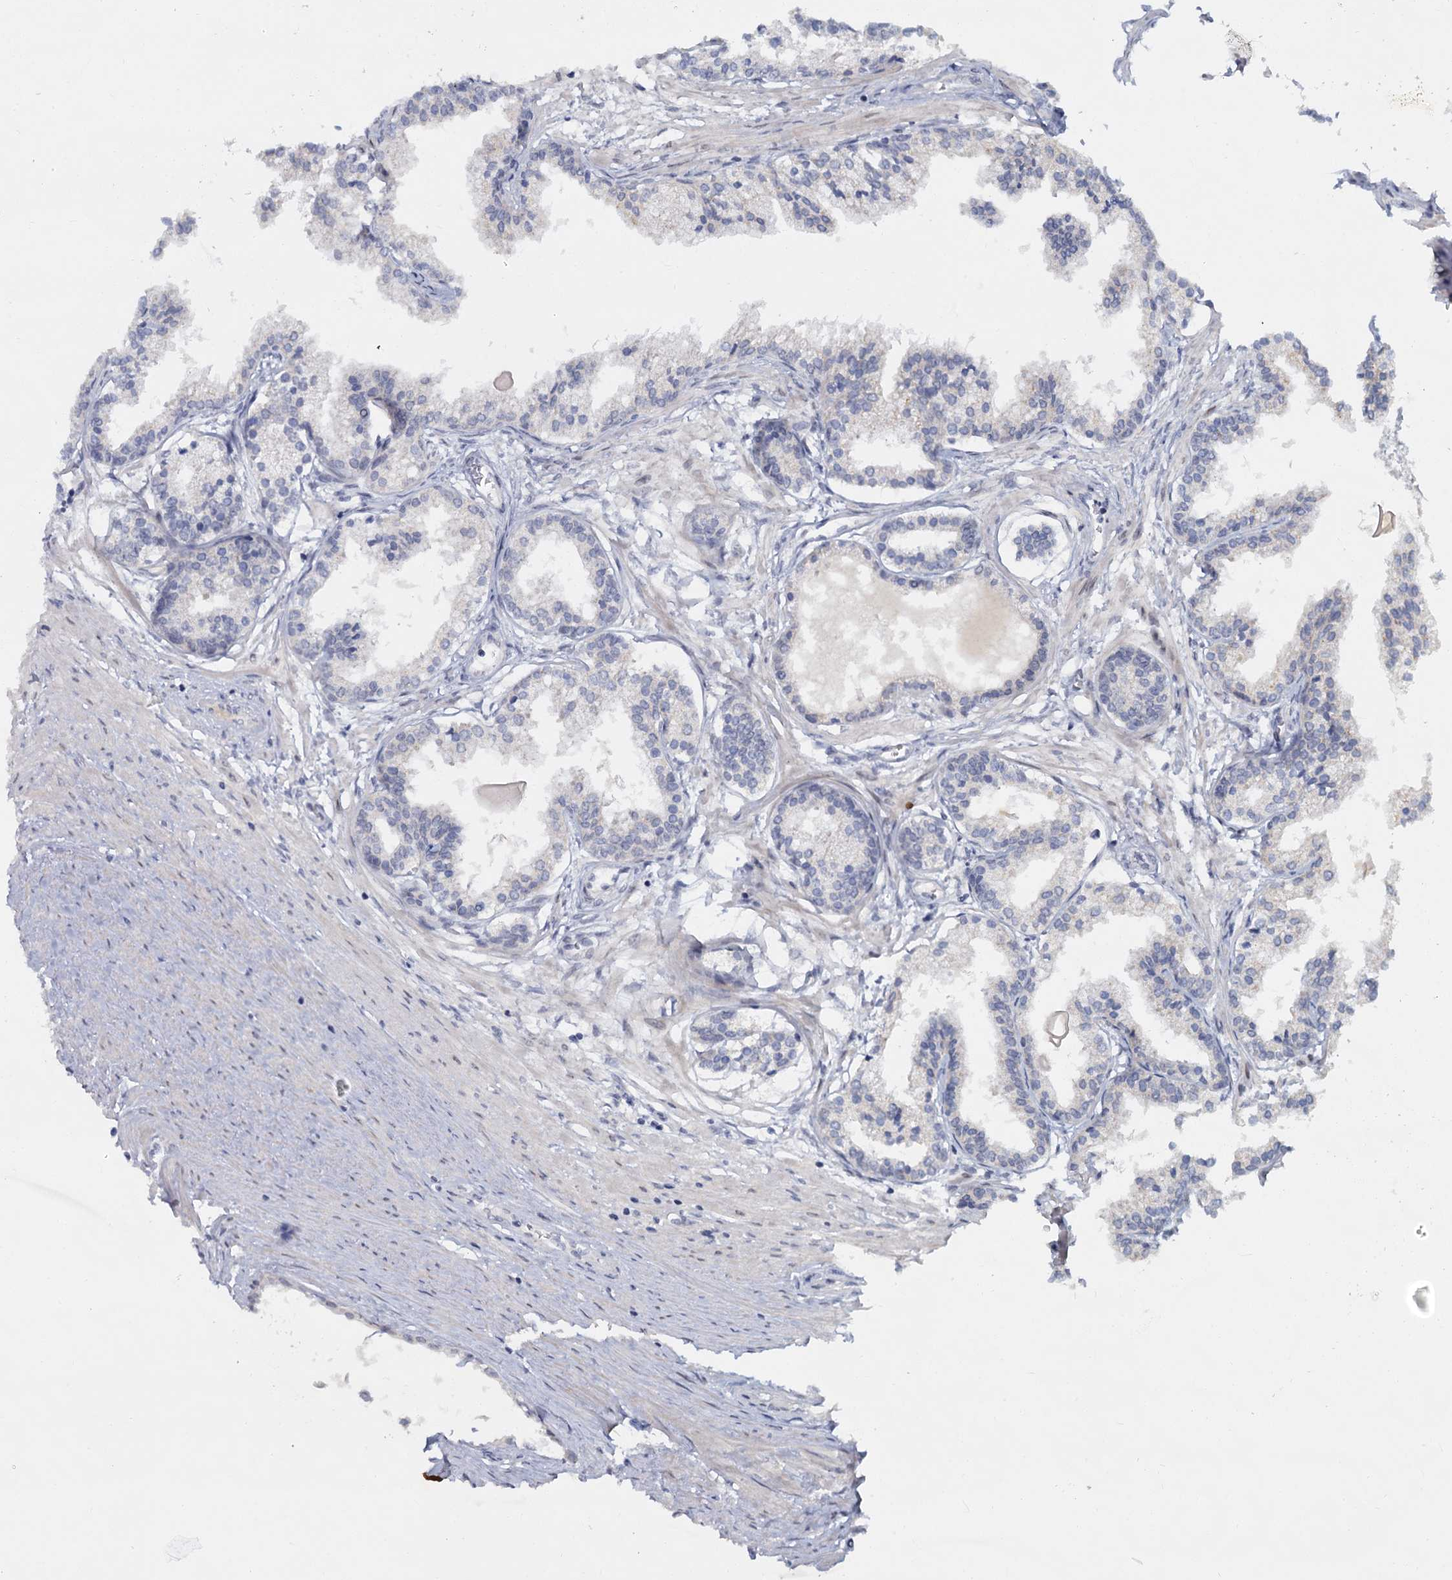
{"staining": {"intensity": "negative", "quantity": "none", "location": "none"}, "tissue": "prostate cancer", "cell_type": "Tumor cells", "image_type": "cancer", "snomed": [{"axis": "morphology", "description": "Adenocarcinoma, High grade"}, {"axis": "topography", "description": "Prostate"}], "caption": "DAB immunohistochemical staining of human prostate cancer displays no significant staining in tumor cells. (DAB (3,3'-diaminobenzidine) IHC, high magnification).", "gene": "ACRBP", "patient": {"sex": "male", "age": 68}}